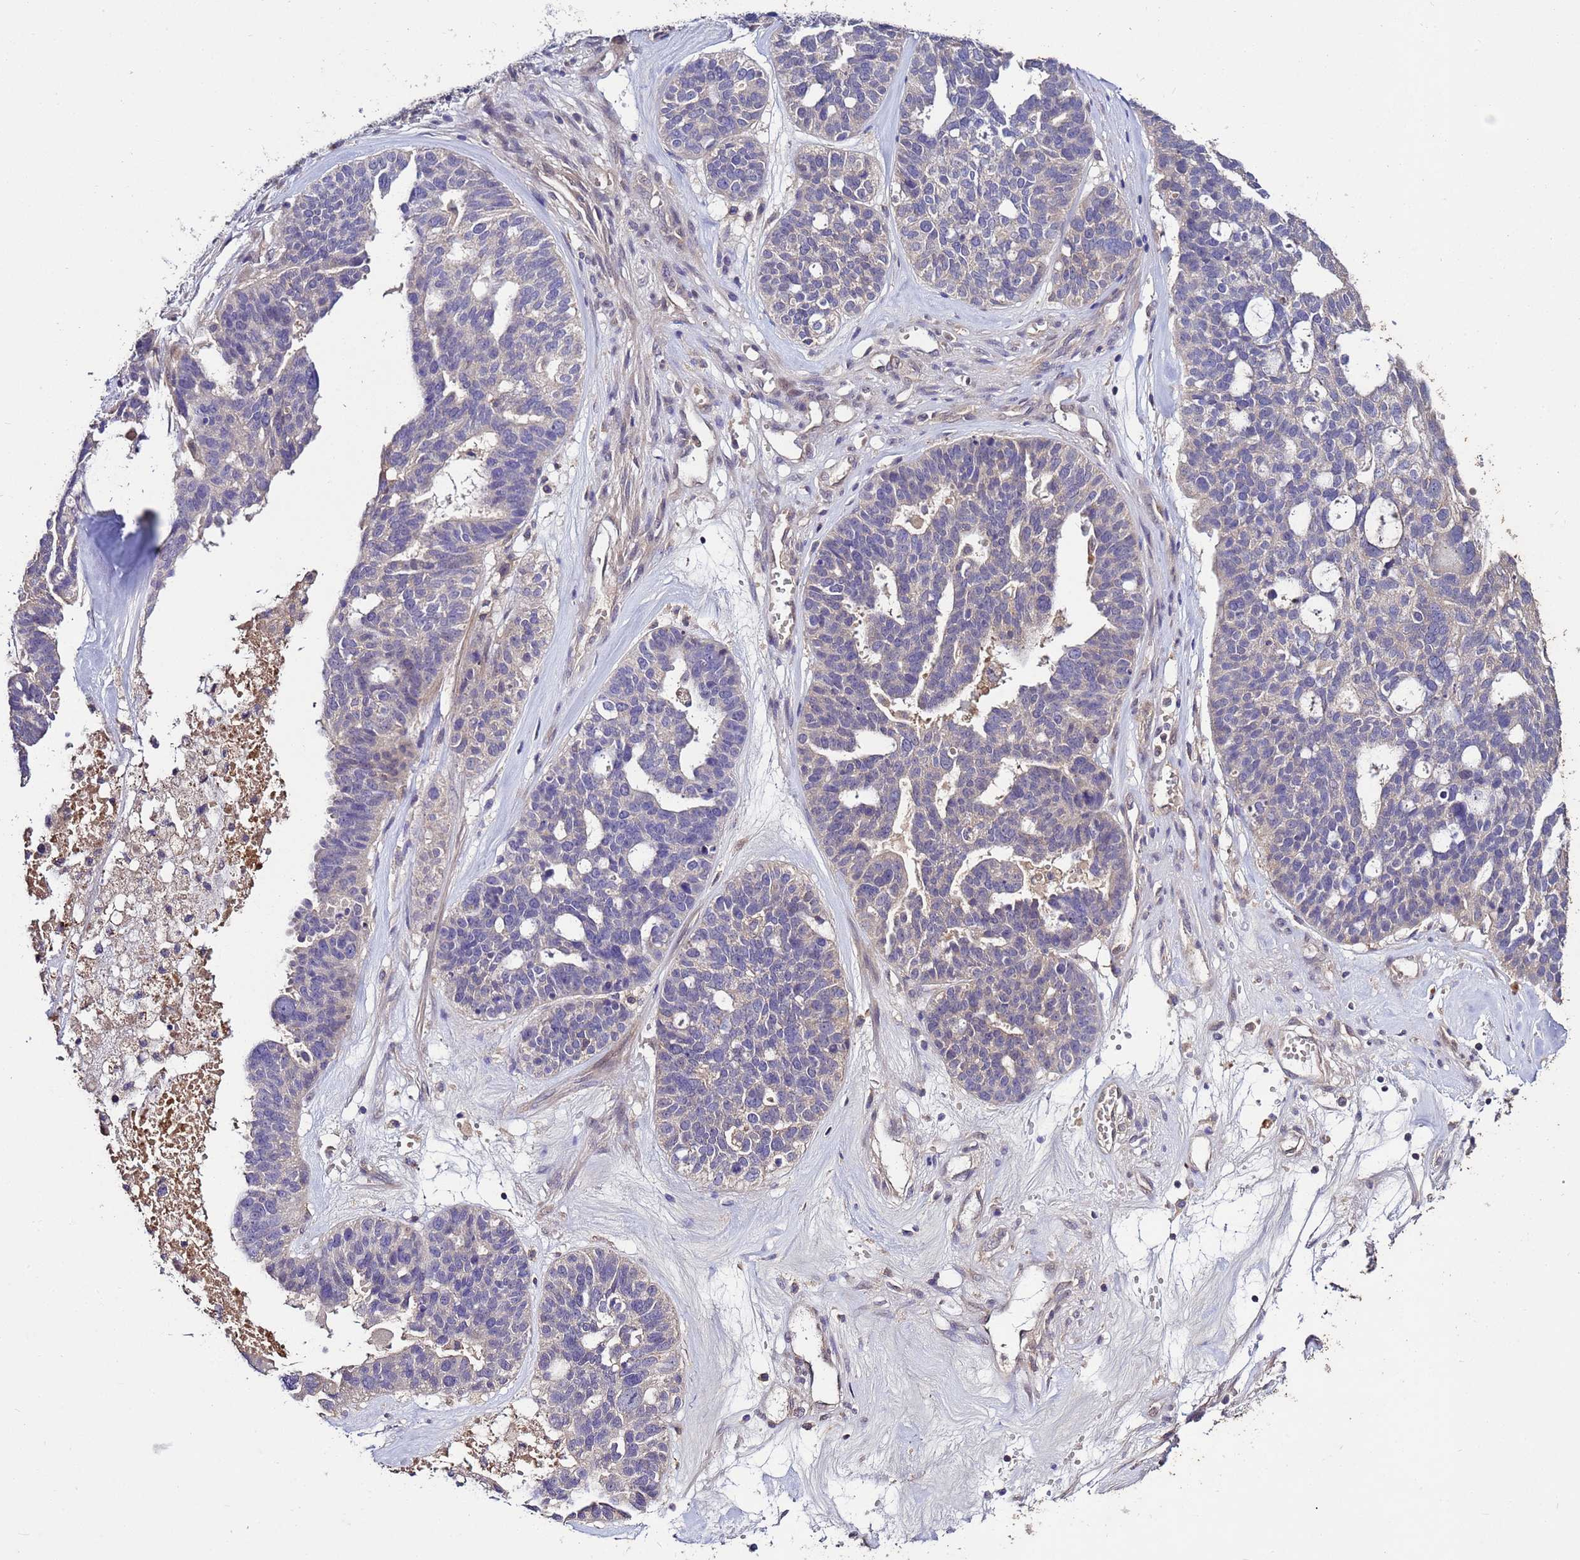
{"staining": {"intensity": "negative", "quantity": "none", "location": "none"}, "tissue": "ovarian cancer", "cell_type": "Tumor cells", "image_type": "cancer", "snomed": [{"axis": "morphology", "description": "Cystadenocarcinoma, serous, NOS"}, {"axis": "topography", "description": "Ovary"}], "caption": "DAB immunohistochemical staining of ovarian serous cystadenocarcinoma shows no significant expression in tumor cells.", "gene": "GSPT2", "patient": {"sex": "female", "age": 59}}